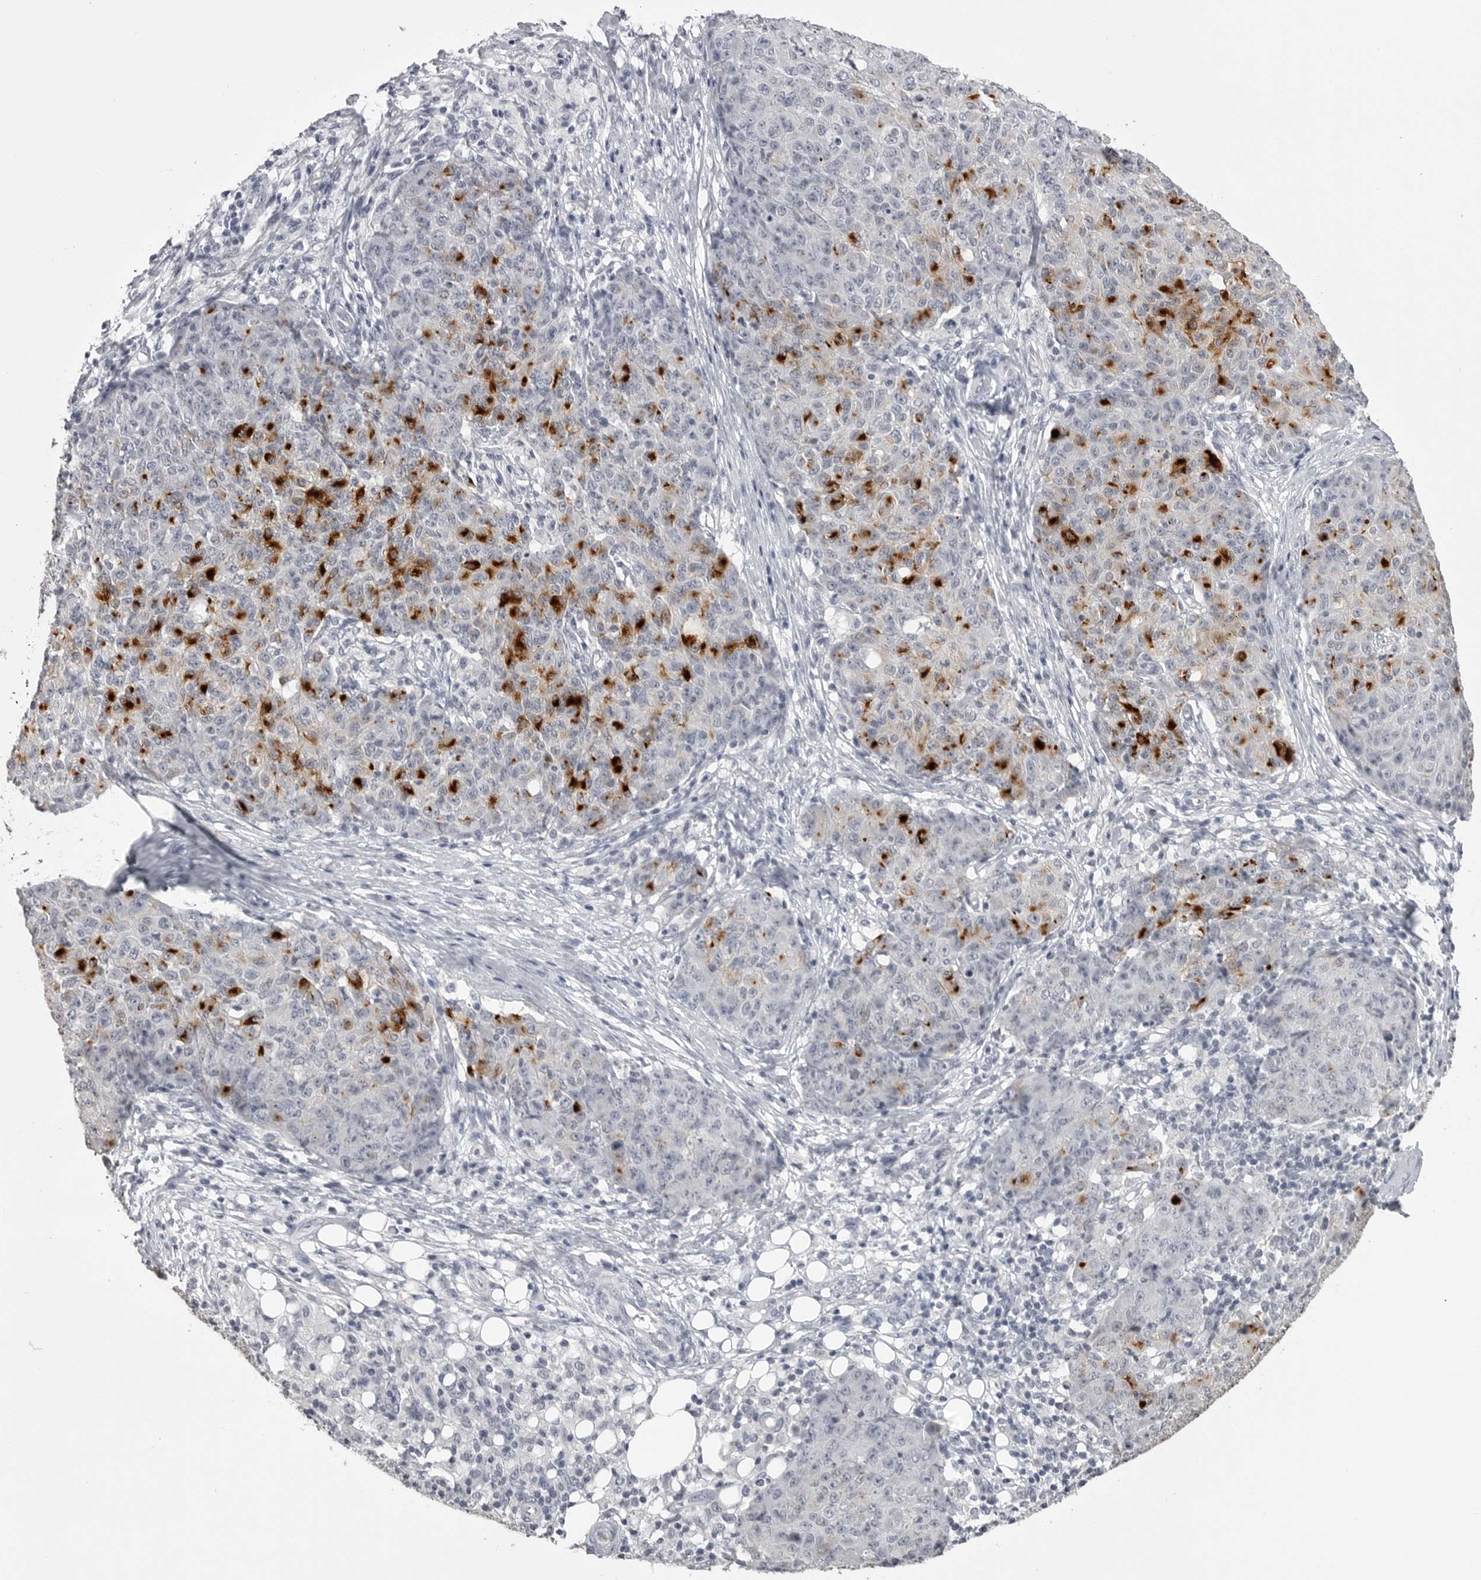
{"staining": {"intensity": "strong", "quantity": "<25%", "location": "cytoplasmic/membranous"}, "tissue": "ovarian cancer", "cell_type": "Tumor cells", "image_type": "cancer", "snomed": [{"axis": "morphology", "description": "Carcinoma, endometroid"}, {"axis": "topography", "description": "Ovary"}], "caption": "Endometroid carcinoma (ovarian) stained with IHC demonstrates strong cytoplasmic/membranous staining in approximately <25% of tumor cells. (Stains: DAB in brown, nuclei in blue, Microscopy: brightfield microscopy at high magnification).", "gene": "GPN2", "patient": {"sex": "female", "age": 42}}